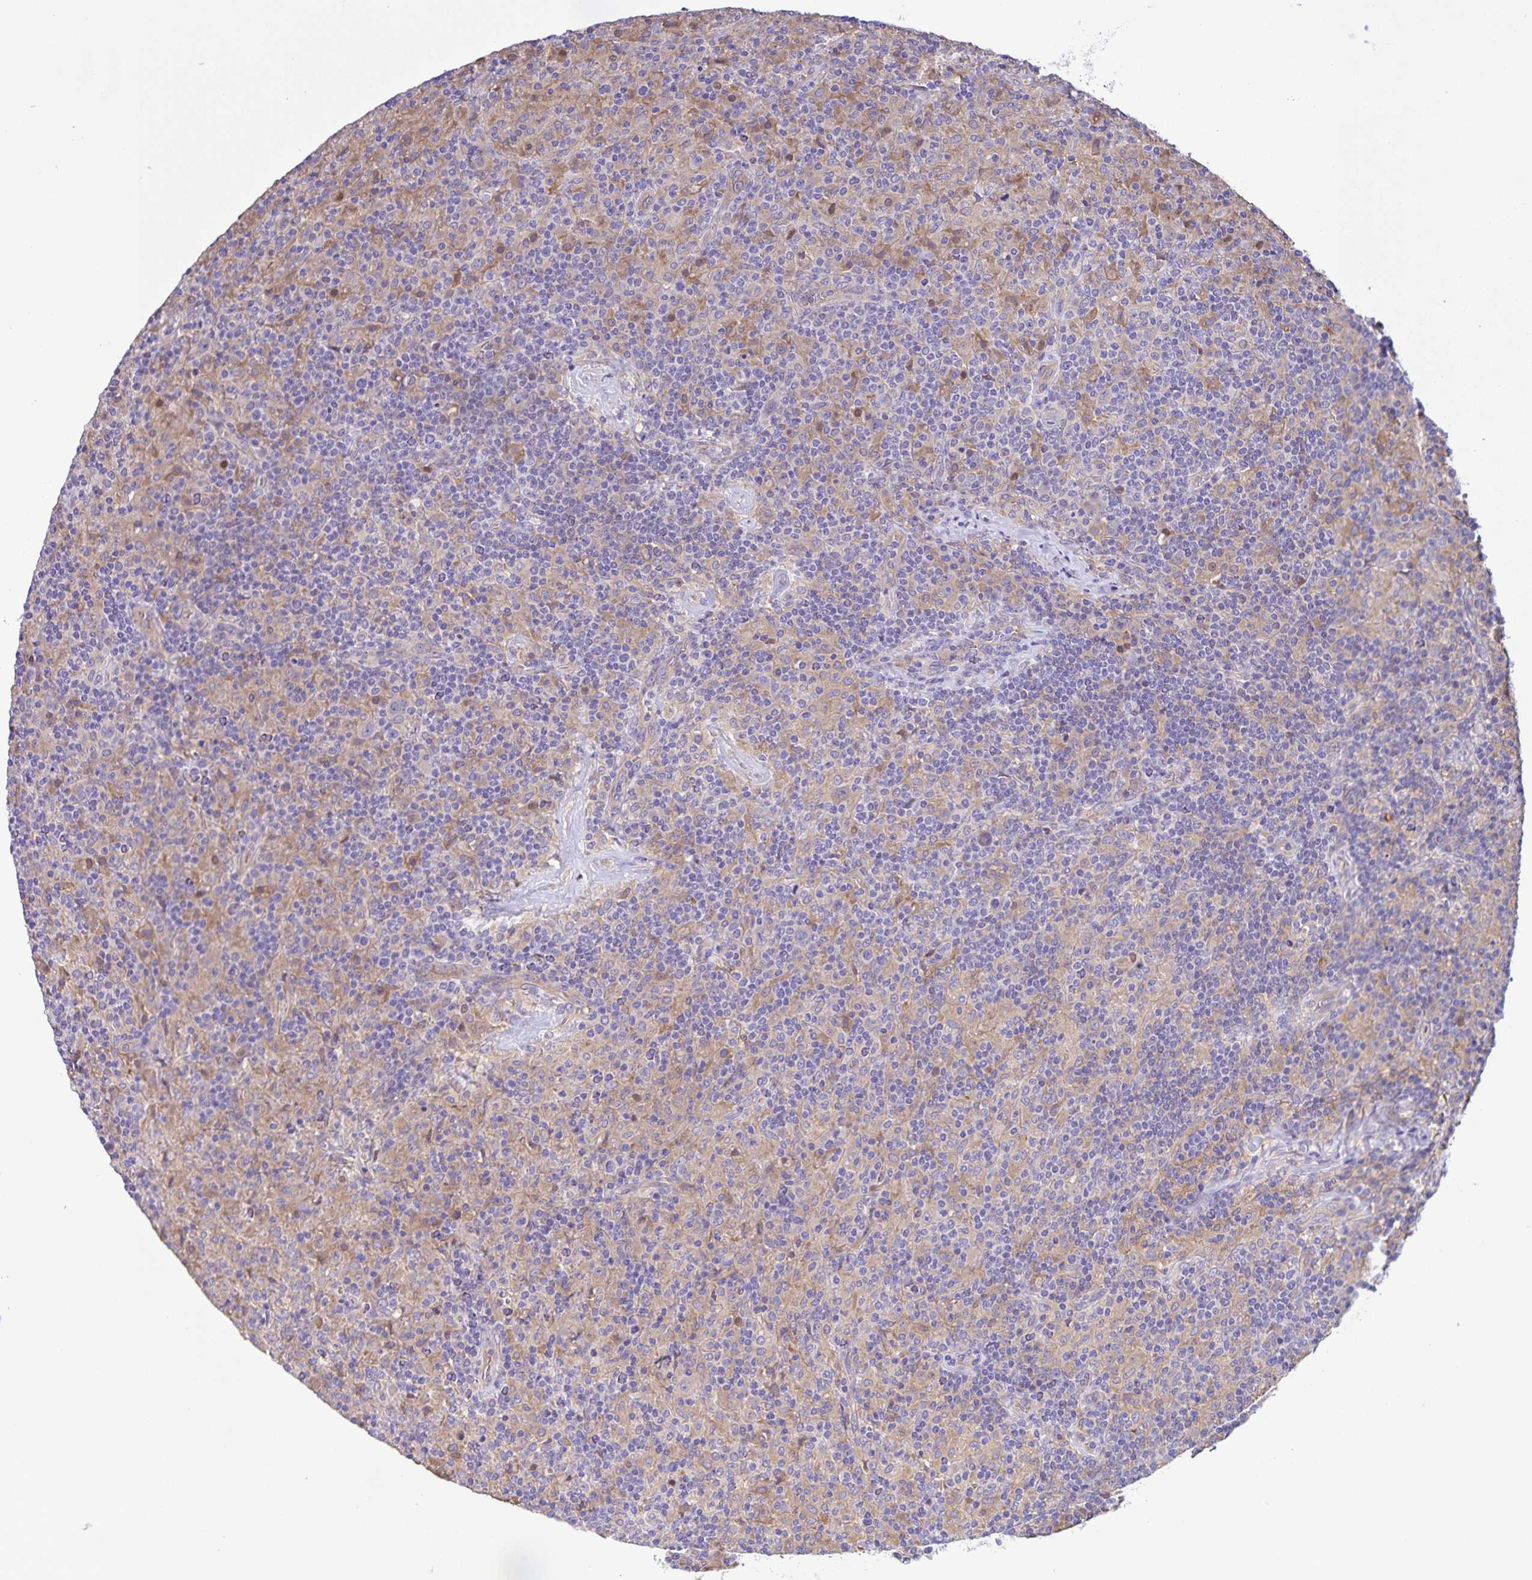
{"staining": {"intensity": "negative", "quantity": "none", "location": "none"}, "tissue": "lymphoma", "cell_type": "Tumor cells", "image_type": "cancer", "snomed": [{"axis": "morphology", "description": "Hodgkin's disease, NOS"}, {"axis": "topography", "description": "Lymph node"}], "caption": "Histopathology image shows no significant protein expression in tumor cells of lymphoma.", "gene": "BOLL", "patient": {"sex": "male", "age": 70}}